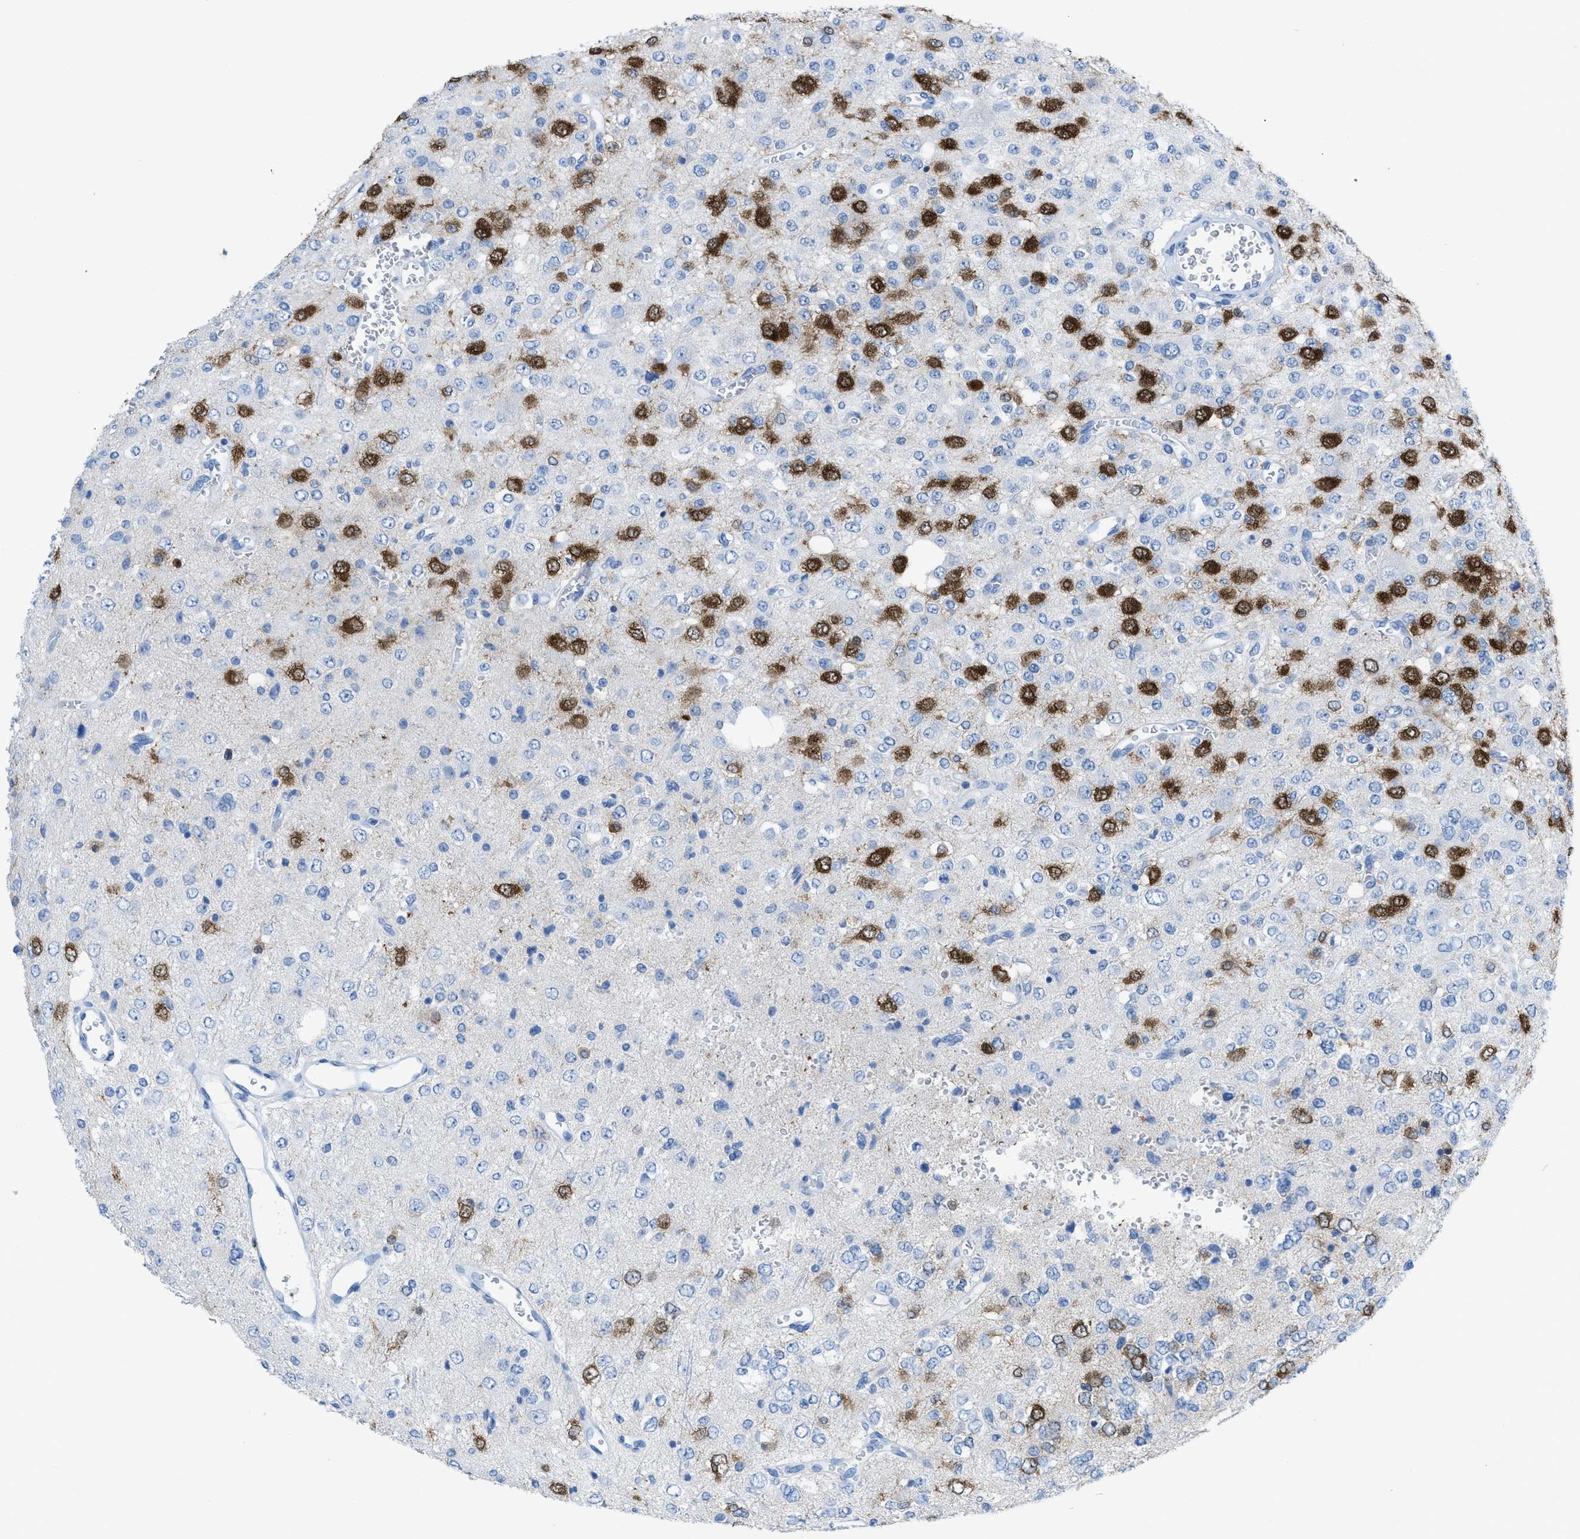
{"staining": {"intensity": "strong", "quantity": "25%-75%", "location": "cytoplasmic/membranous,nuclear"}, "tissue": "glioma", "cell_type": "Tumor cells", "image_type": "cancer", "snomed": [{"axis": "morphology", "description": "Glioma, malignant, Low grade"}, {"axis": "topography", "description": "Brain"}], "caption": "Immunohistochemistry staining of malignant glioma (low-grade), which reveals high levels of strong cytoplasmic/membranous and nuclear expression in about 25%-75% of tumor cells indicating strong cytoplasmic/membranous and nuclear protein staining. The staining was performed using DAB (brown) for protein detection and nuclei were counterstained in hematoxylin (blue).", "gene": "CDKN2A", "patient": {"sex": "male", "age": 38}}